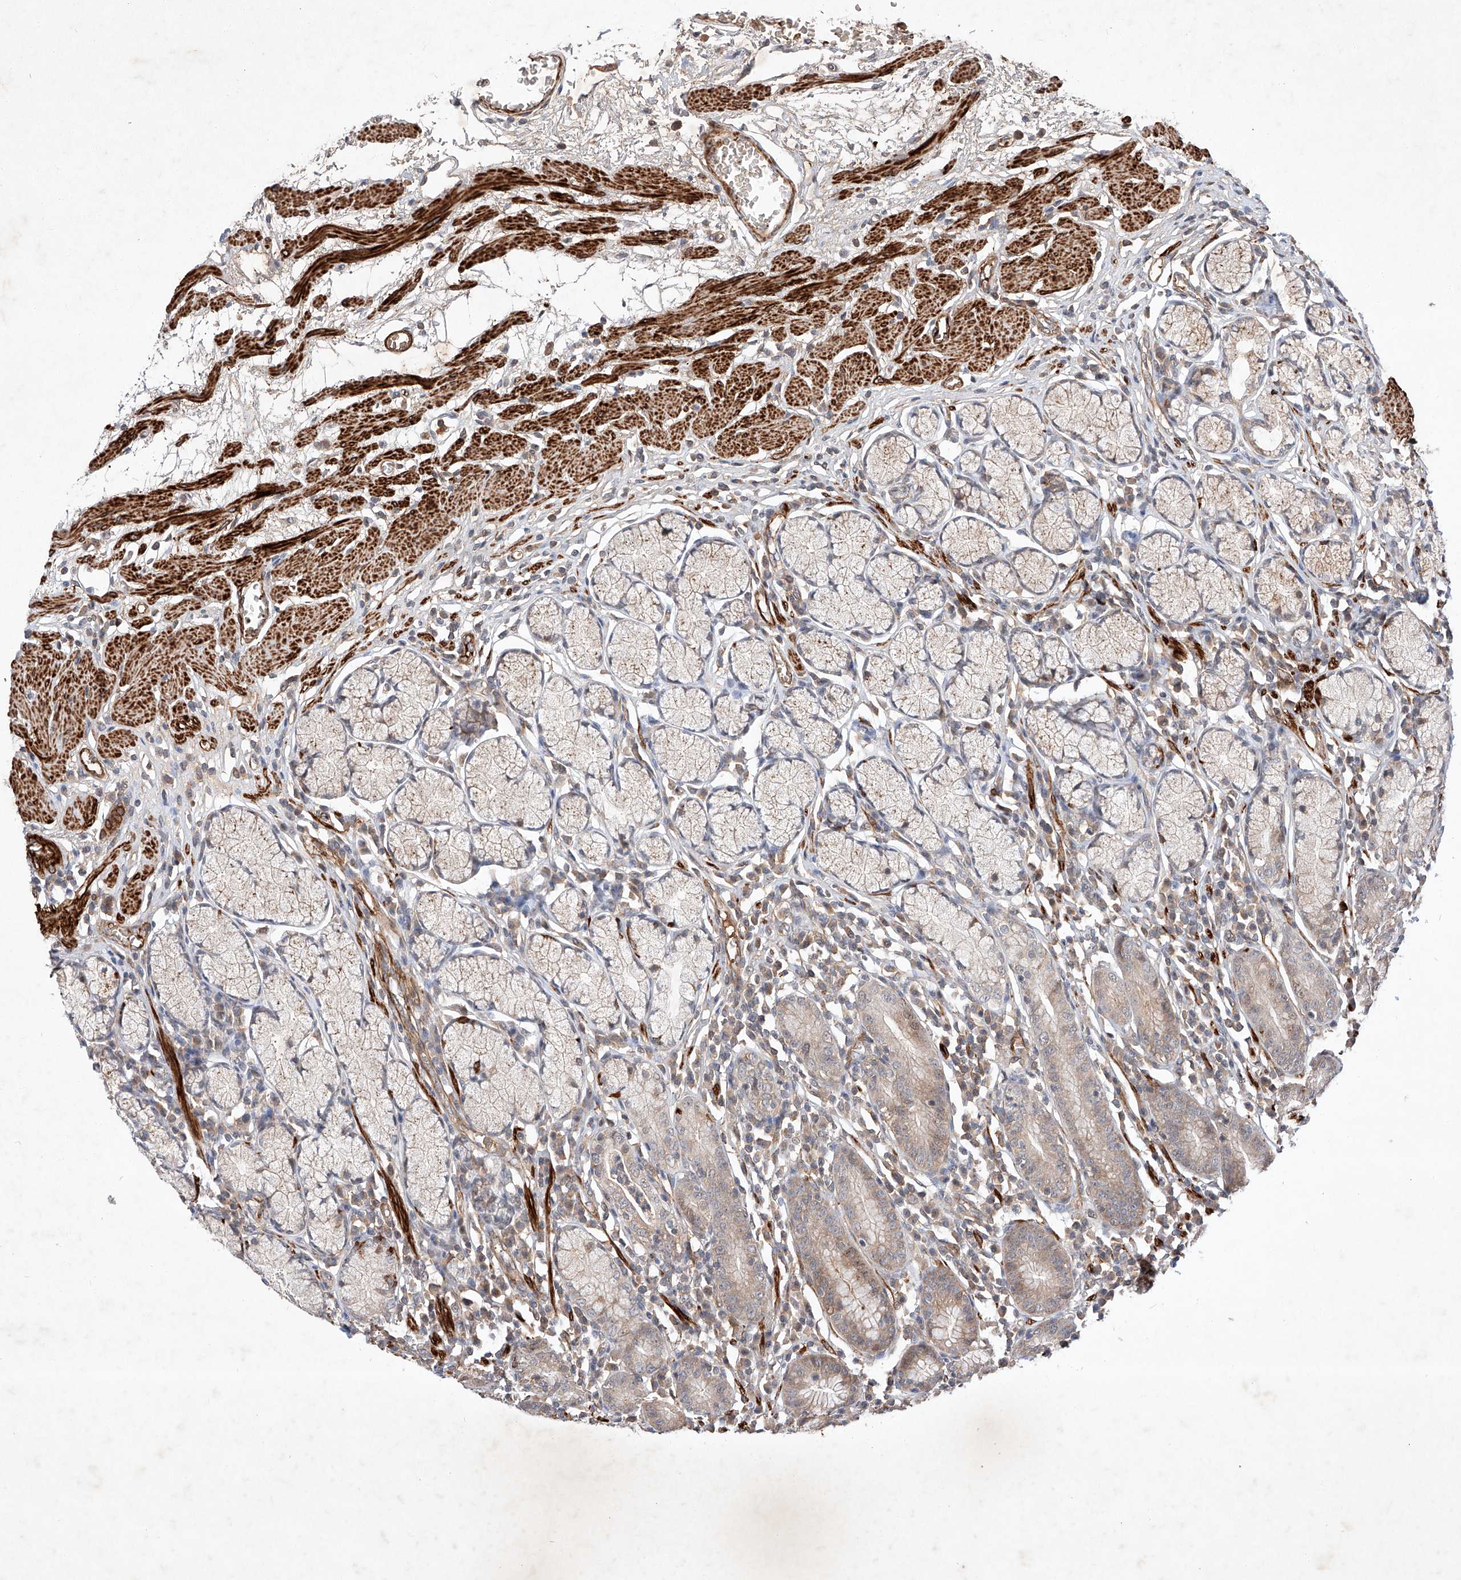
{"staining": {"intensity": "weak", "quantity": "<25%", "location": "cytoplasmic/membranous"}, "tissue": "stomach", "cell_type": "Glandular cells", "image_type": "normal", "snomed": [{"axis": "morphology", "description": "Normal tissue, NOS"}, {"axis": "topography", "description": "Stomach"}], "caption": "The image exhibits no significant staining in glandular cells of stomach. (DAB (3,3'-diaminobenzidine) IHC visualized using brightfield microscopy, high magnification).", "gene": "ARHGAP33", "patient": {"sex": "male", "age": 55}}